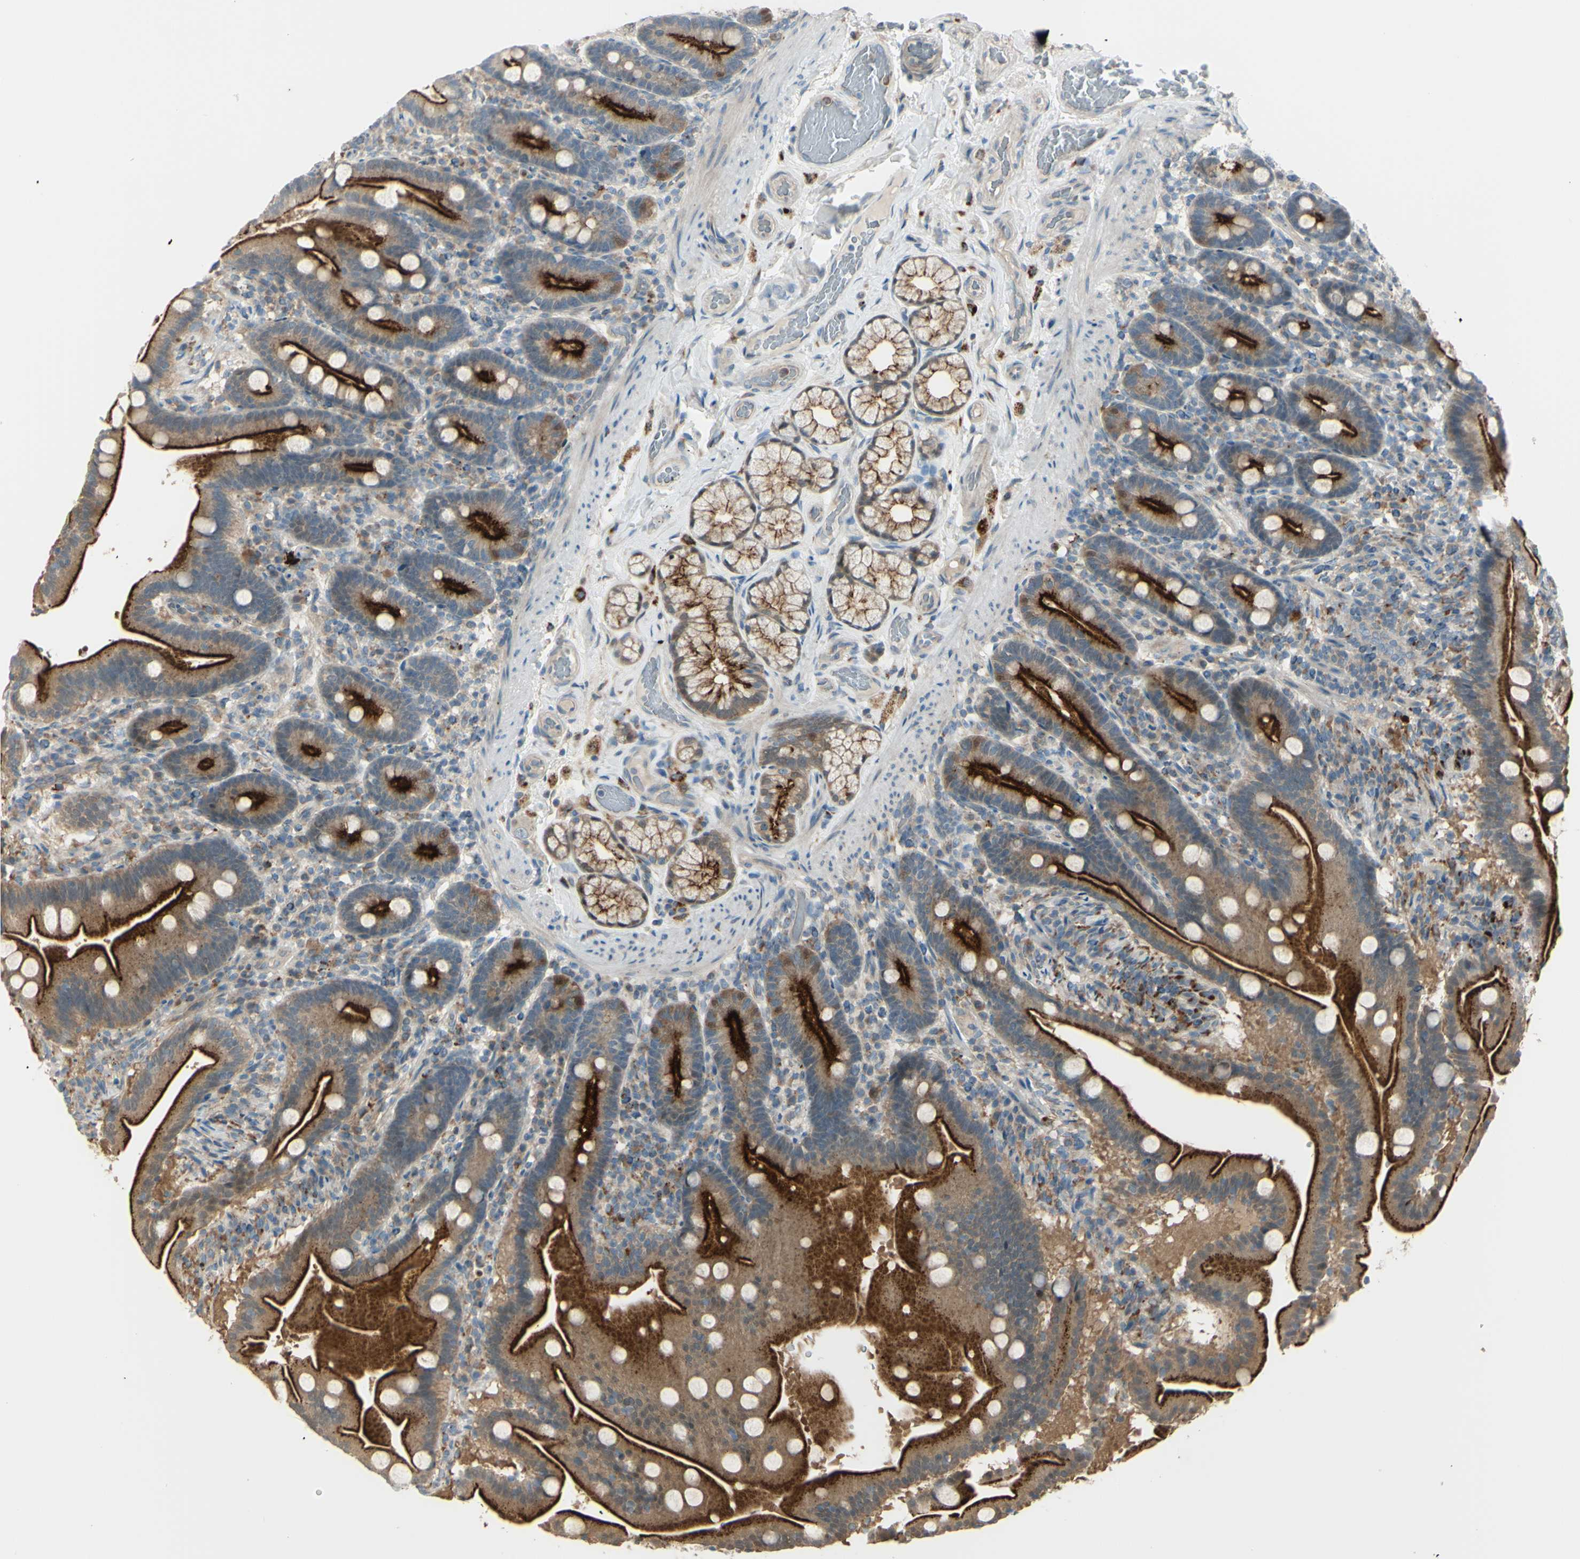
{"staining": {"intensity": "moderate", "quantity": ">75%", "location": "cytoplasmic/membranous"}, "tissue": "duodenum", "cell_type": "Glandular cells", "image_type": "normal", "snomed": [{"axis": "morphology", "description": "Normal tissue, NOS"}, {"axis": "topography", "description": "Duodenum"}], "caption": "Immunohistochemistry micrograph of normal duodenum: human duodenum stained using IHC reveals medium levels of moderate protein expression localized specifically in the cytoplasmic/membranous of glandular cells, appearing as a cytoplasmic/membranous brown color.", "gene": "LMTK2", "patient": {"sex": "male", "age": 54}}